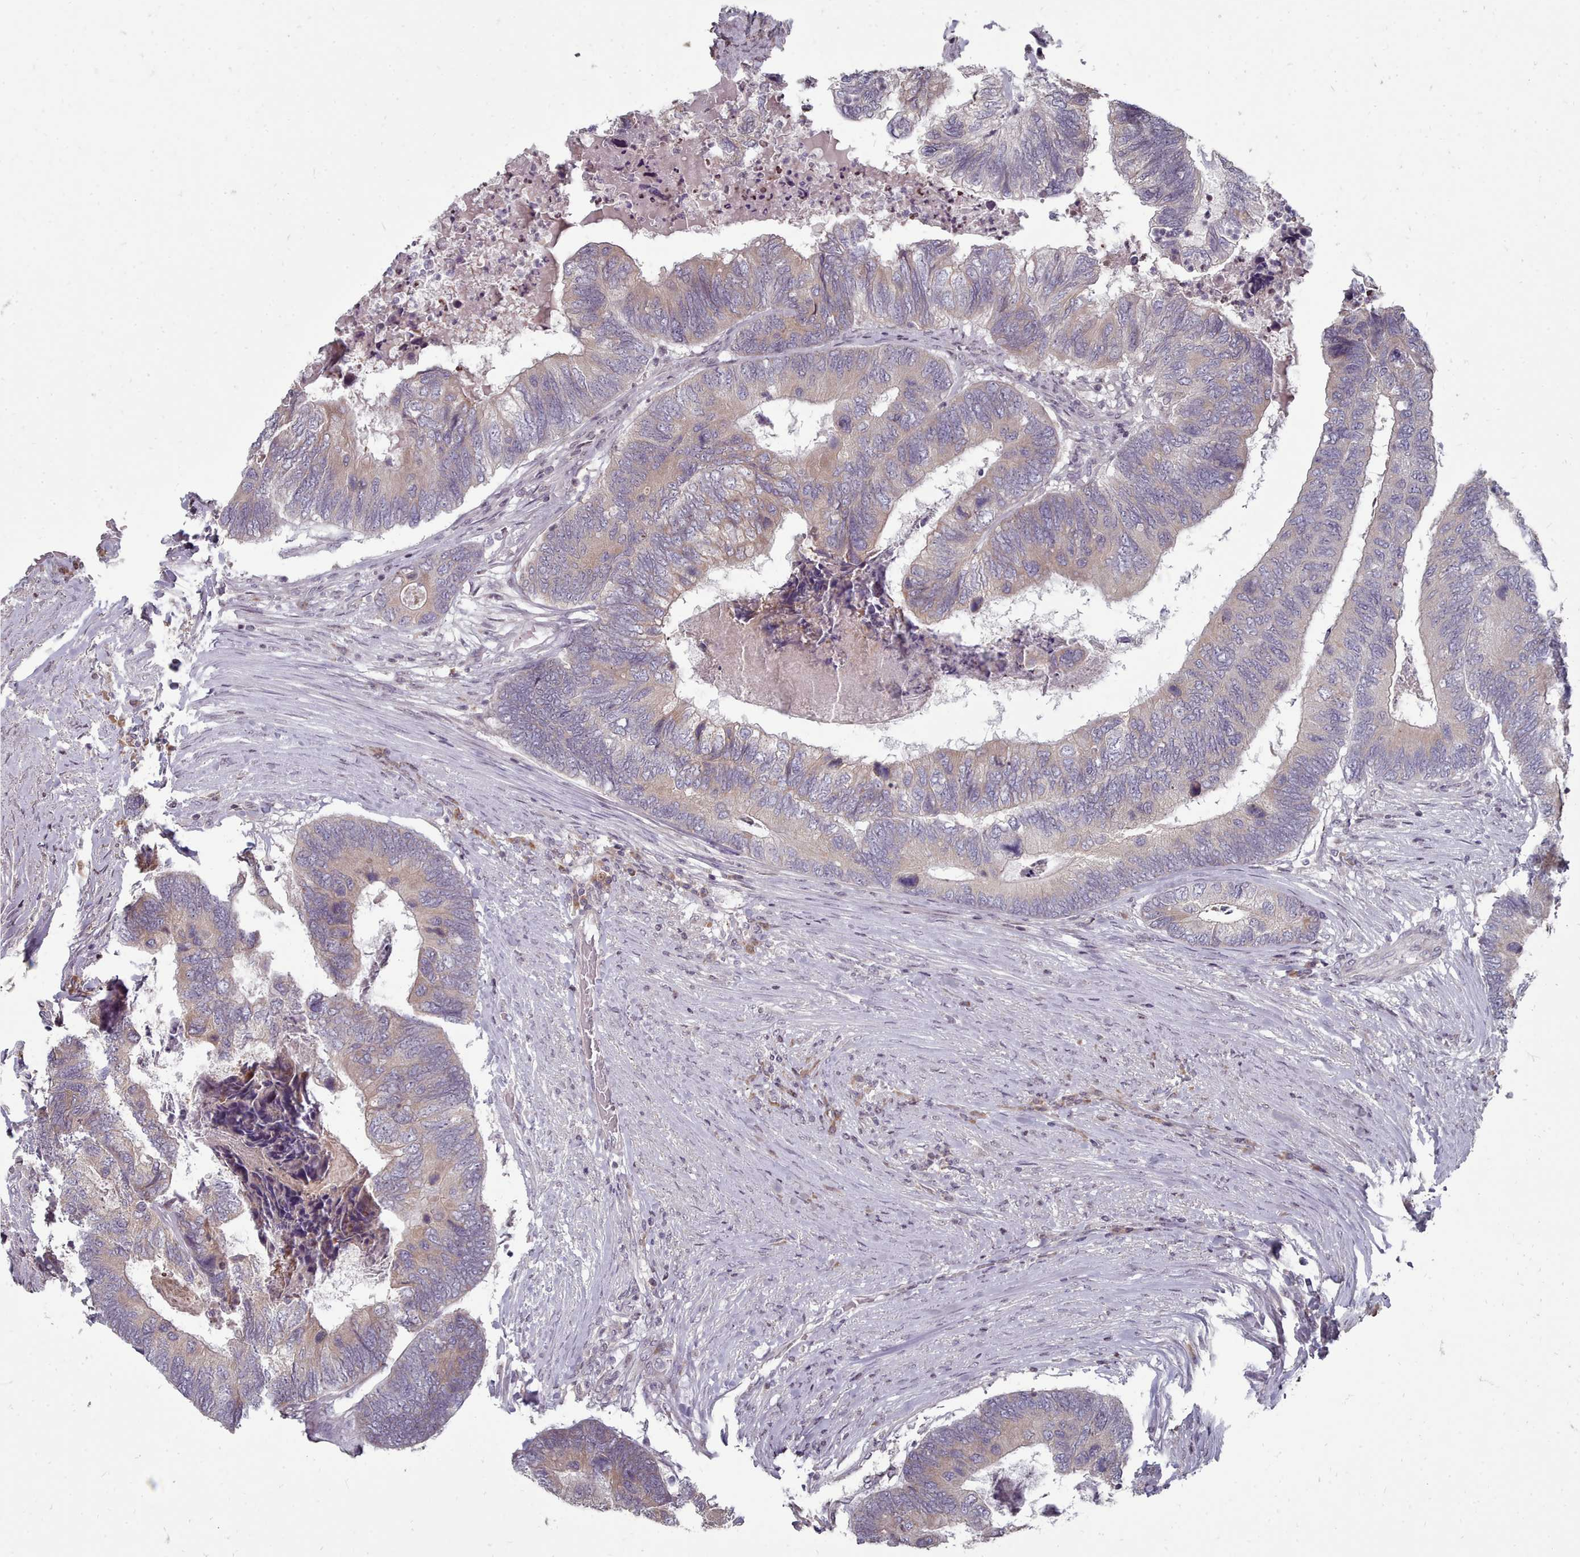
{"staining": {"intensity": "weak", "quantity": "25%-75%", "location": "cytoplasmic/membranous"}, "tissue": "colorectal cancer", "cell_type": "Tumor cells", "image_type": "cancer", "snomed": [{"axis": "morphology", "description": "Adenocarcinoma, NOS"}, {"axis": "topography", "description": "Colon"}], "caption": "Colorectal adenocarcinoma stained with a protein marker reveals weak staining in tumor cells.", "gene": "ACKR3", "patient": {"sex": "female", "age": 67}}